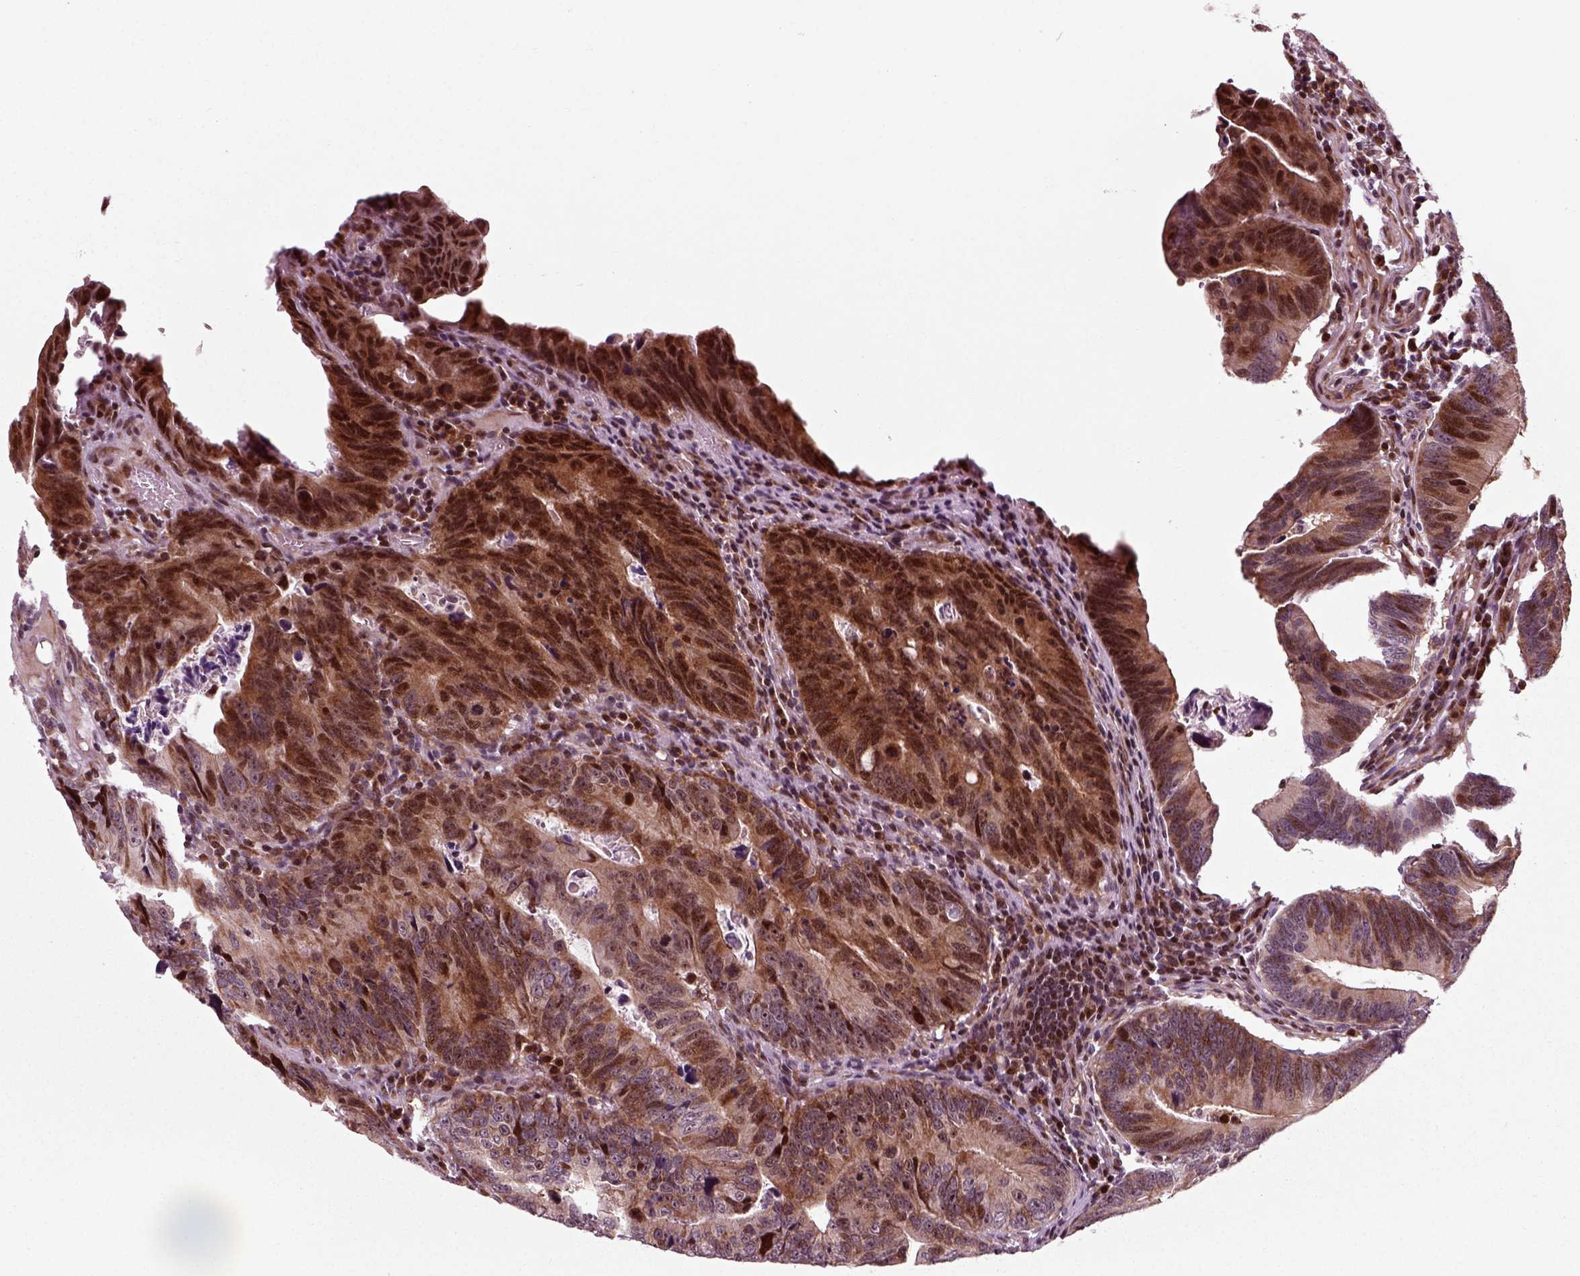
{"staining": {"intensity": "strong", "quantity": "25%-75%", "location": "cytoplasmic/membranous,nuclear"}, "tissue": "colorectal cancer", "cell_type": "Tumor cells", "image_type": "cancer", "snomed": [{"axis": "morphology", "description": "Adenocarcinoma, NOS"}, {"axis": "topography", "description": "Colon"}], "caption": "A micrograph showing strong cytoplasmic/membranous and nuclear positivity in about 25%-75% of tumor cells in adenocarcinoma (colorectal), as visualized by brown immunohistochemical staining.", "gene": "CDC14A", "patient": {"sex": "female", "age": 87}}